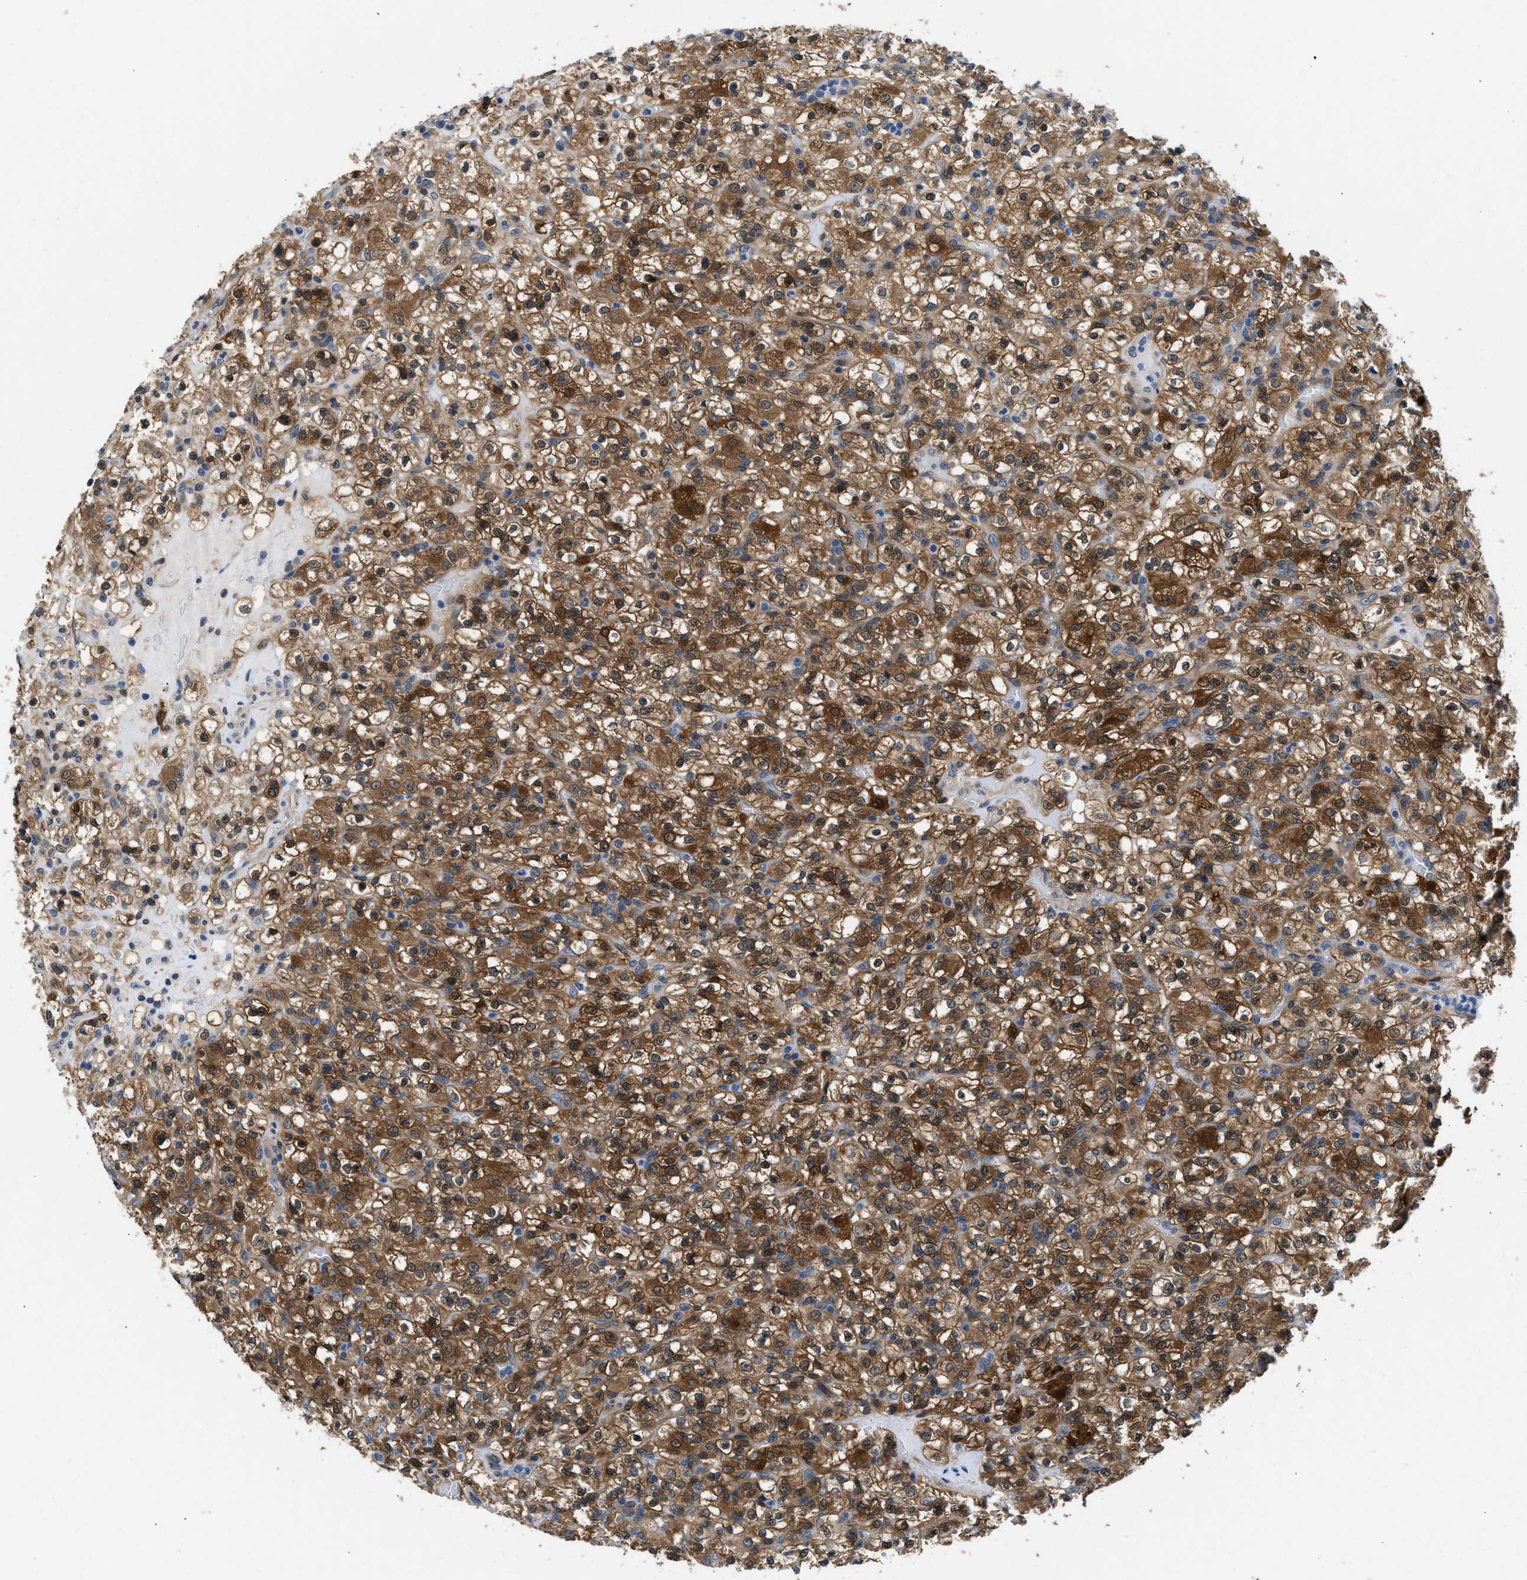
{"staining": {"intensity": "strong", "quantity": ">75%", "location": "cytoplasmic/membranous,nuclear"}, "tissue": "renal cancer", "cell_type": "Tumor cells", "image_type": "cancer", "snomed": [{"axis": "morphology", "description": "Normal tissue, NOS"}, {"axis": "morphology", "description": "Adenocarcinoma, NOS"}, {"axis": "topography", "description": "Kidney"}], "caption": "Protein staining reveals strong cytoplasmic/membranous and nuclear staining in approximately >75% of tumor cells in adenocarcinoma (renal). (Brightfield microscopy of DAB IHC at high magnification).", "gene": "CBR1", "patient": {"sex": "female", "age": 72}}